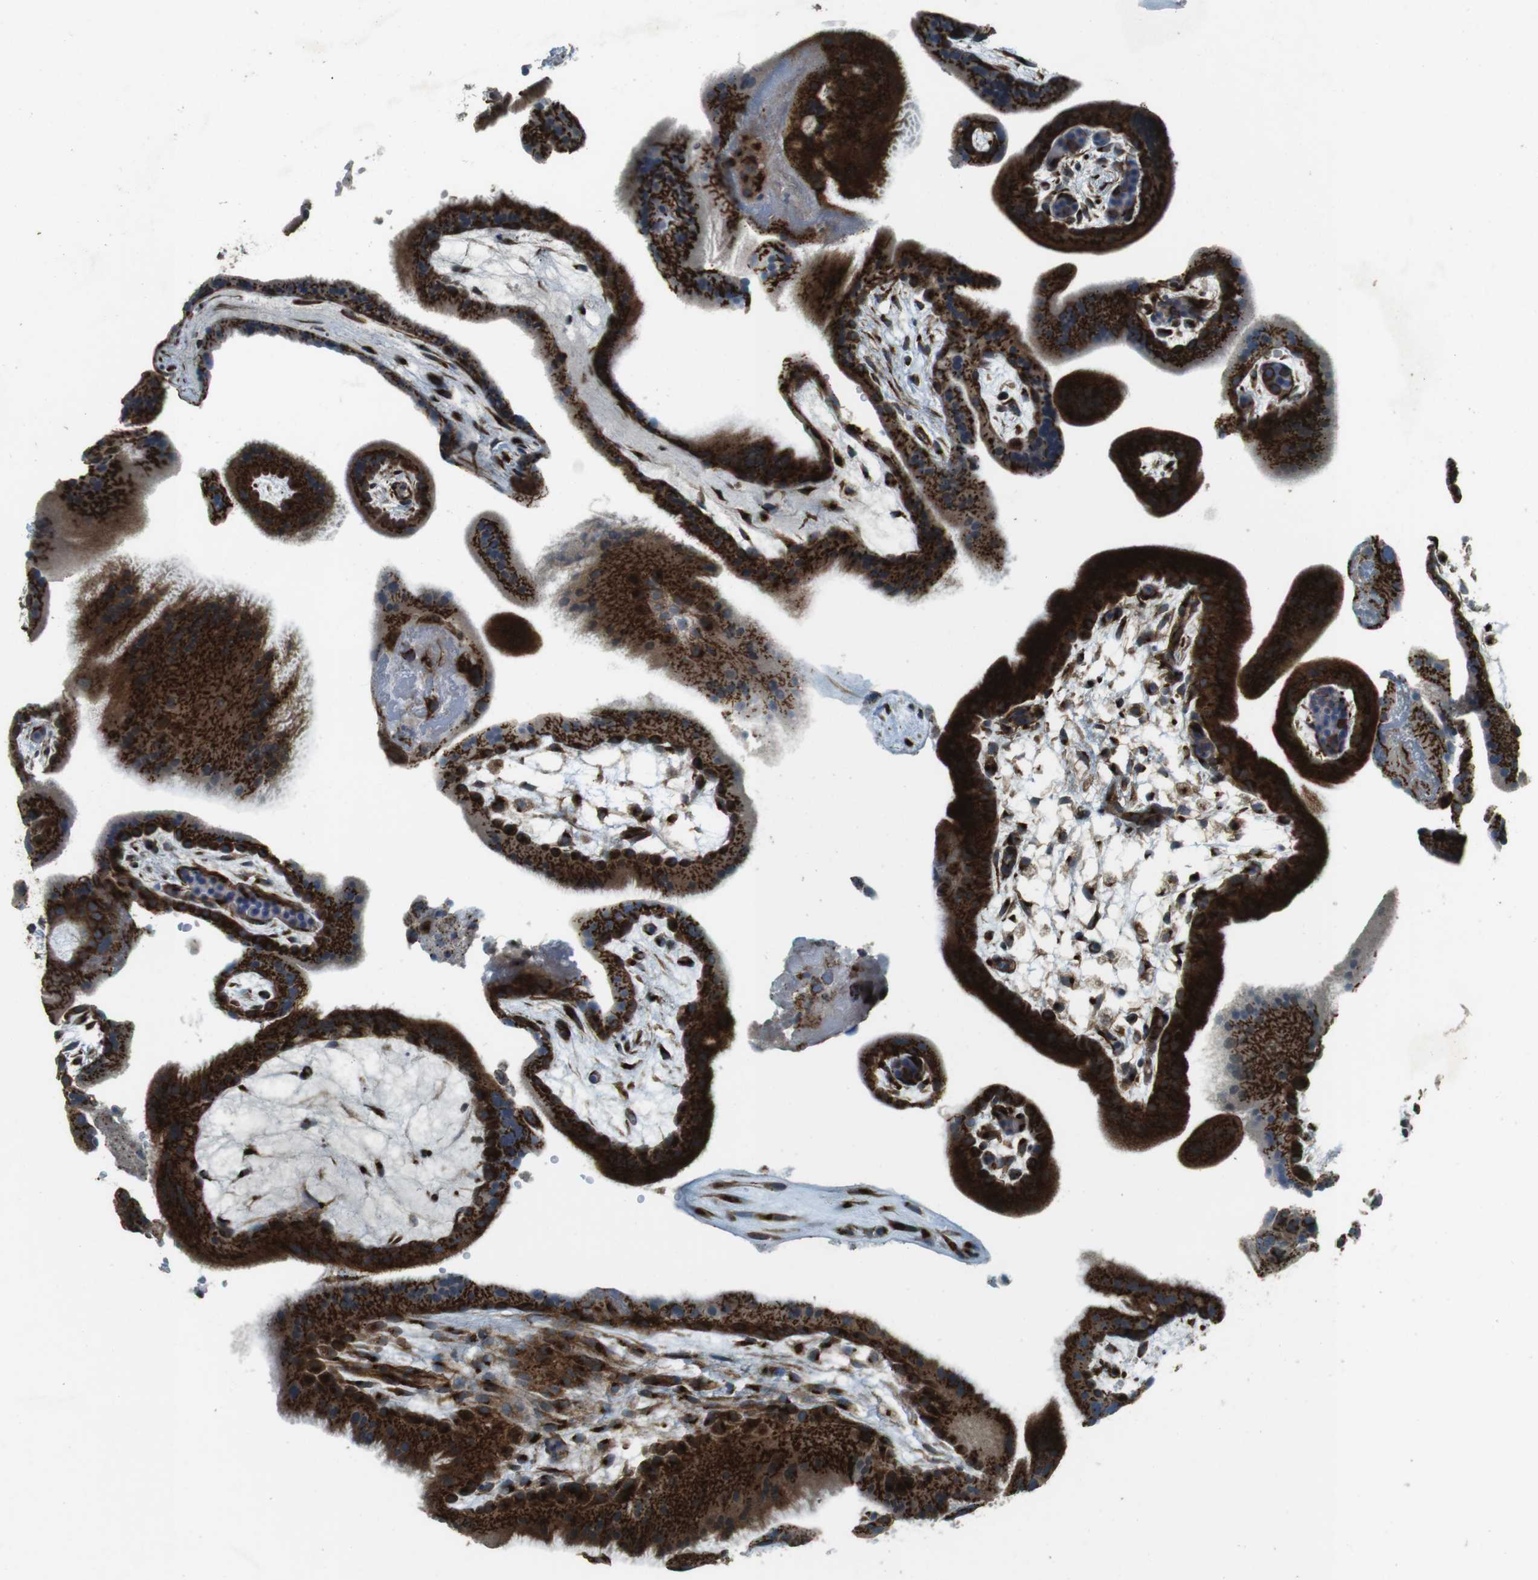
{"staining": {"intensity": "strong", "quantity": ">75%", "location": "cytoplasmic/membranous"}, "tissue": "placenta", "cell_type": "Trophoblastic cells", "image_type": "normal", "snomed": [{"axis": "morphology", "description": "Normal tissue, NOS"}, {"axis": "topography", "description": "Placenta"}], "caption": "Immunohistochemistry image of normal human placenta stained for a protein (brown), which shows high levels of strong cytoplasmic/membranous staining in about >75% of trophoblastic cells.", "gene": "TMEM115", "patient": {"sex": "female", "age": 19}}